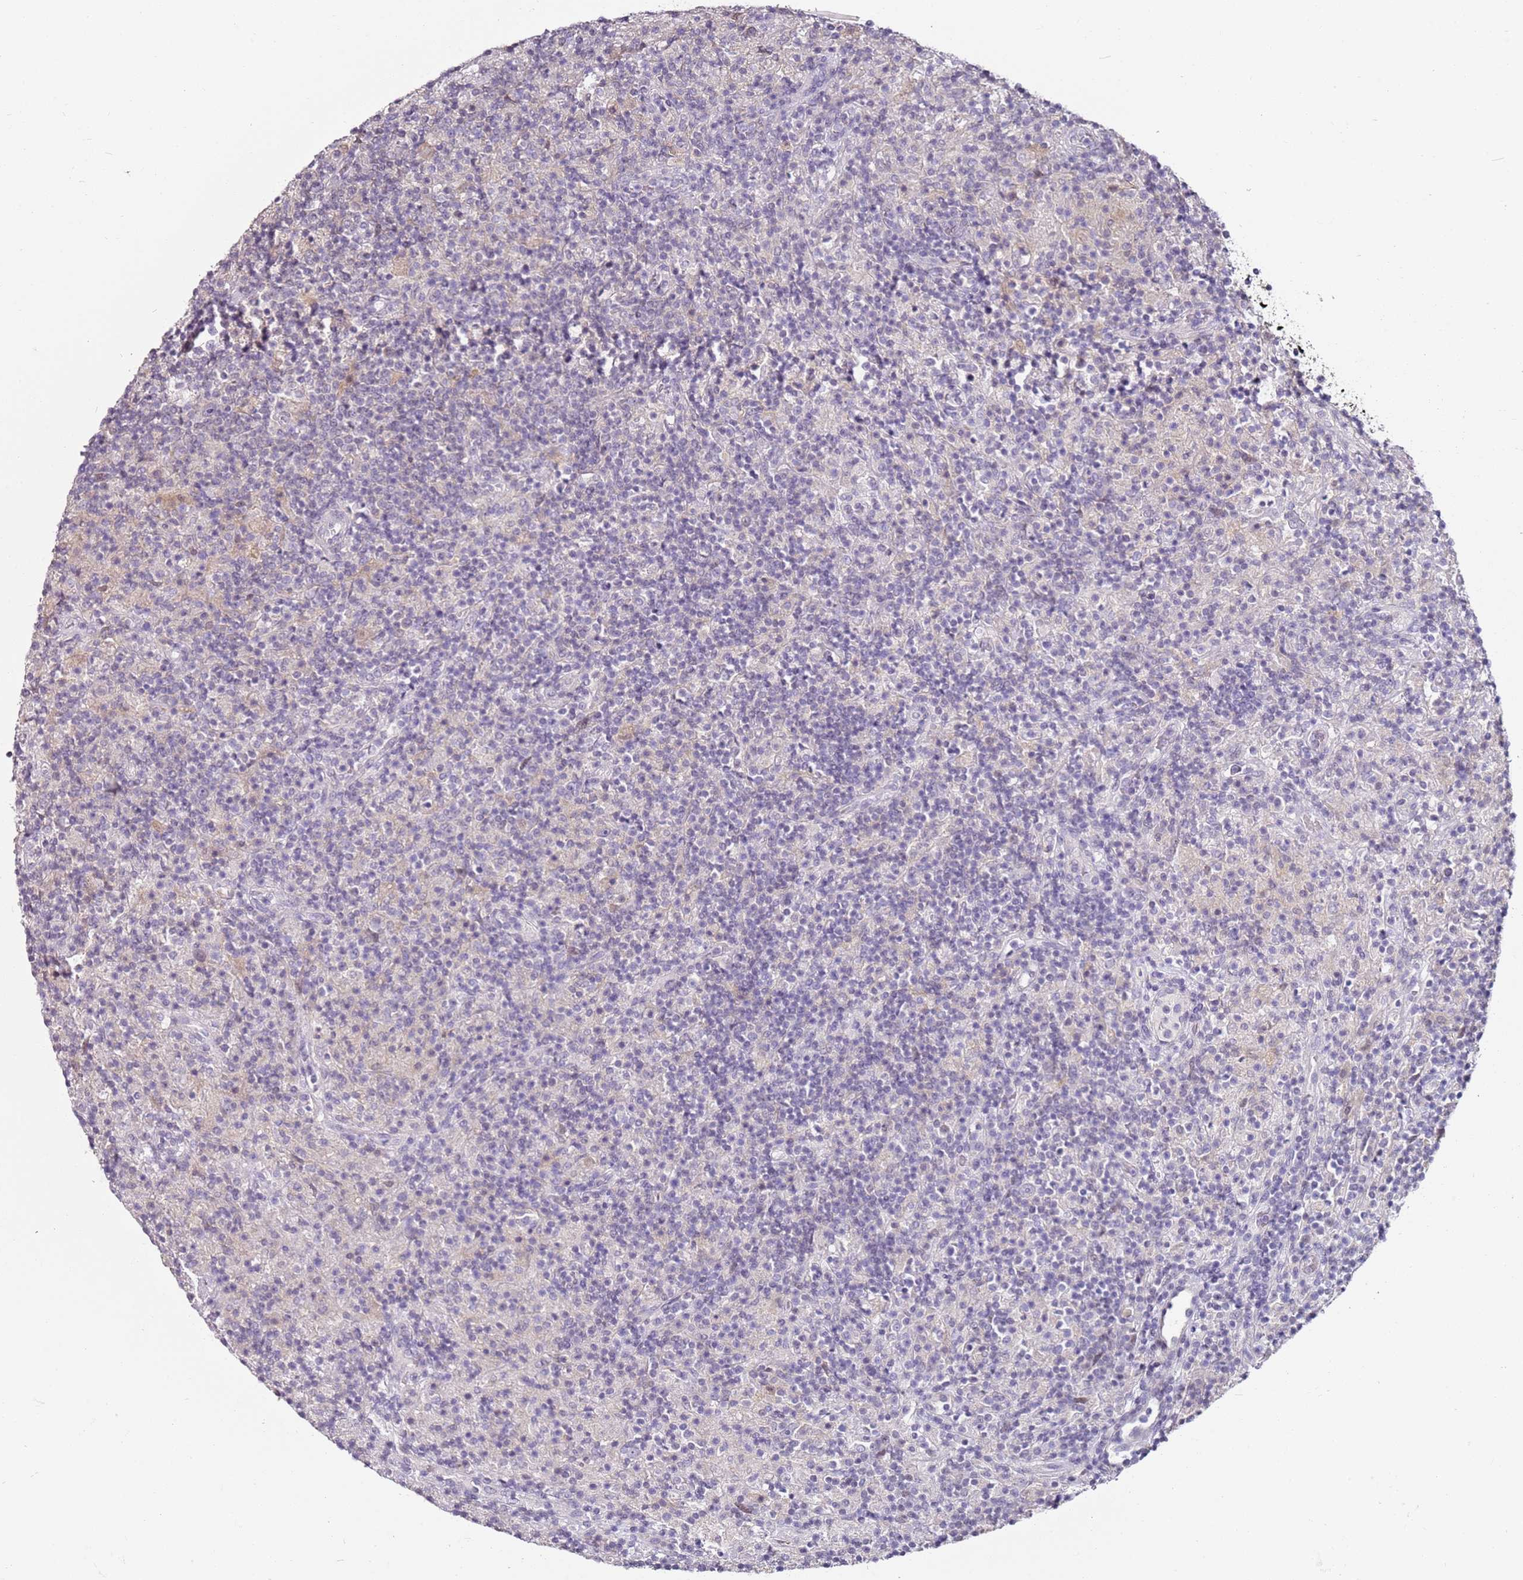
{"staining": {"intensity": "negative", "quantity": "none", "location": "none"}, "tissue": "lymphoma", "cell_type": "Tumor cells", "image_type": "cancer", "snomed": [{"axis": "morphology", "description": "Hodgkin's disease, NOS"}, {"axis": "topography", "description": "Lymph node"}], "caption": "IHC image of neoplastic tissue: human Hodgkin's disease stained with DAB shows no significant protein positivity in tumor cells.", "gene": "MDH1", "patient": {"sex": "male", "age": 70}}